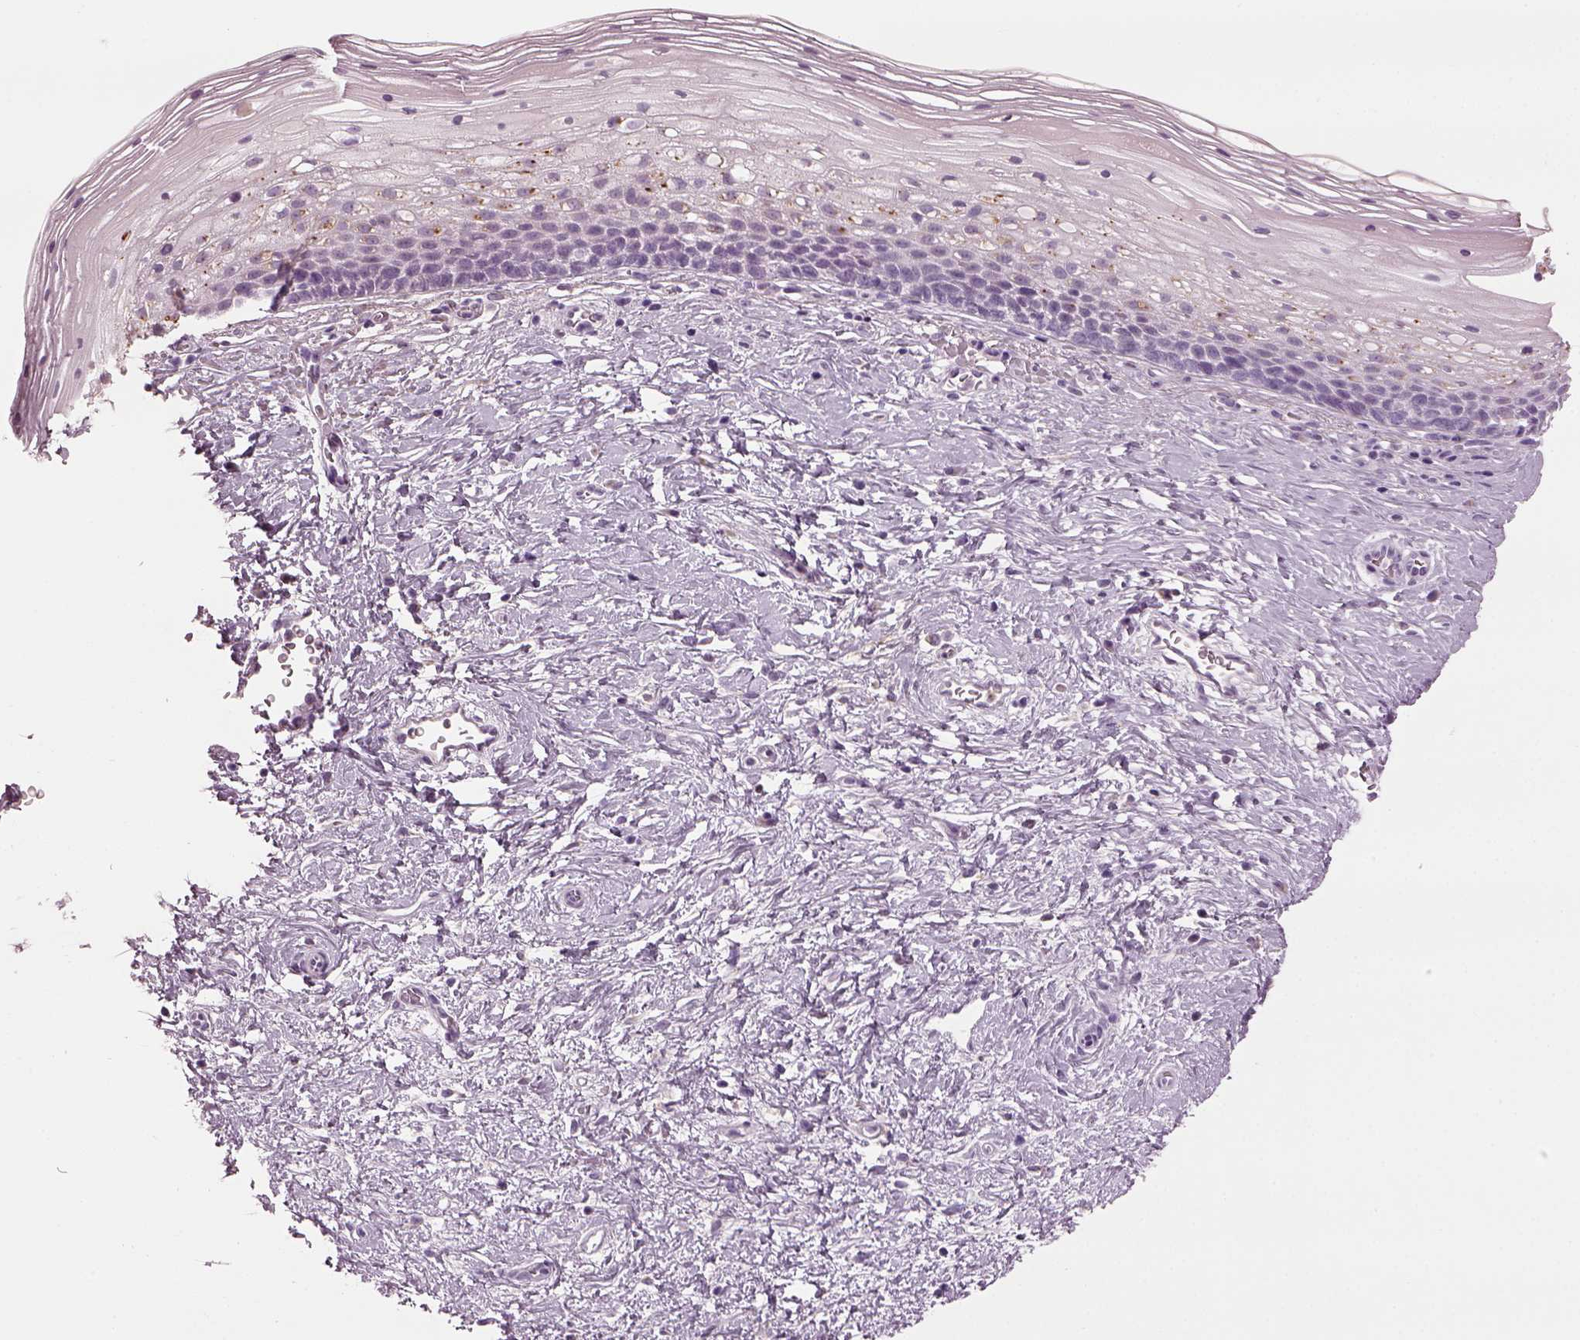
{"staining": {"intensity": "negative", "quantity": "none", "location": "none"}, "tissue": "cervix", "cell_type": "Glandular cells", "image_type": "normal", "snomed": [{"axis": "morphology", "description": "Normal tissue, NOS"}, {"axis": "topography", "description": "Cervix"}], "caption": "Histopathology image shows no protein positivity in glandular cells of benign cervix.", "gene": "TMEM231", "patient": {"sex": "female", "age": 34}}